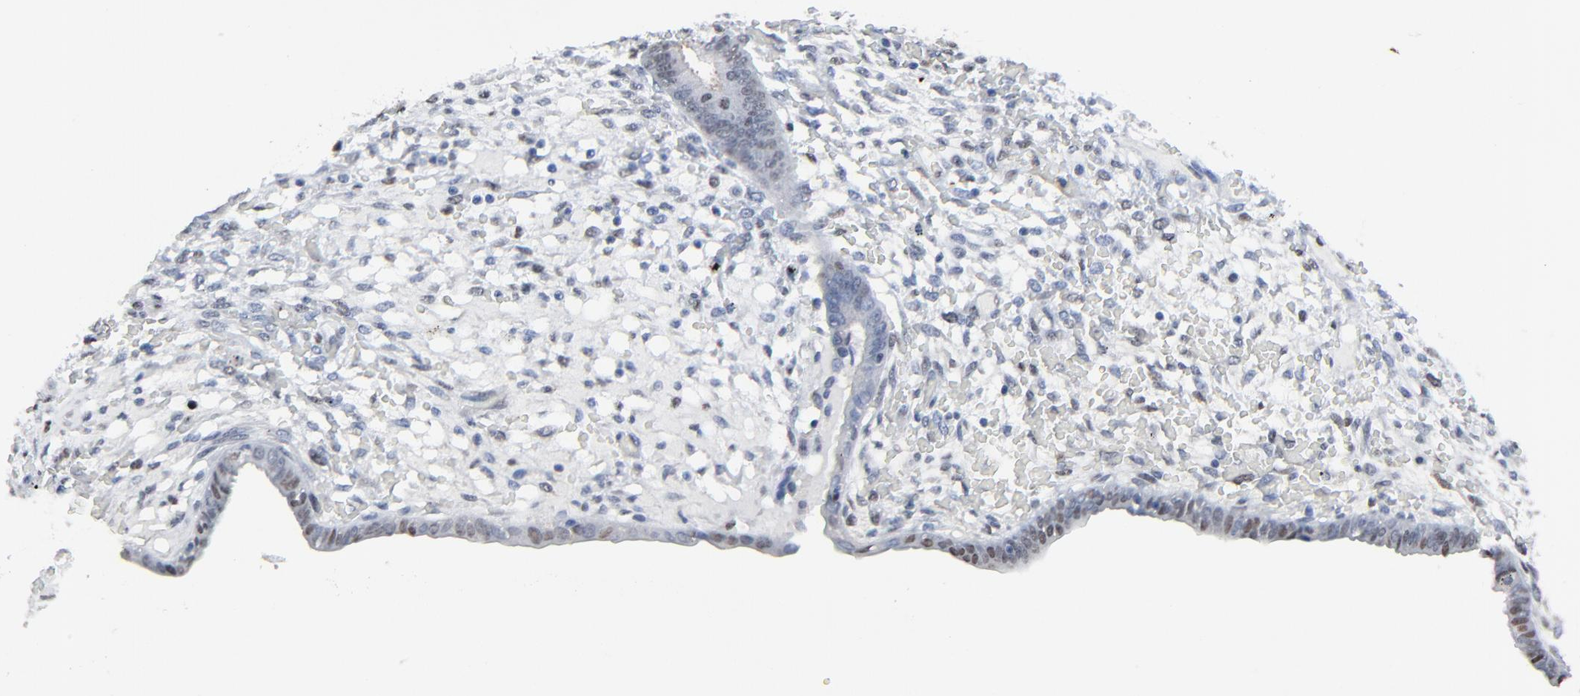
{"staining": {"intensity": "weak", "quantity": "<25%", "location": "nuclear"}, "tissue": "endometrium", "cell_type": "Cells in endometrial stroma", "image_type": "normal", "snomed": [{"axis": "morphology", "description": "Normal tissue, NOS"}, {"axis": "topography", "description": "Endometrium"}], "caption": "Cells in endometrial stroma are negative for protein expression in benign human endometrium. (Brightfield microscopy of DAB (3,3'-diaminobenzidine) immunohistochemistry at high magnification).", "gene": "BIRC3", "patient": {"sex": "female", "age": 42}}